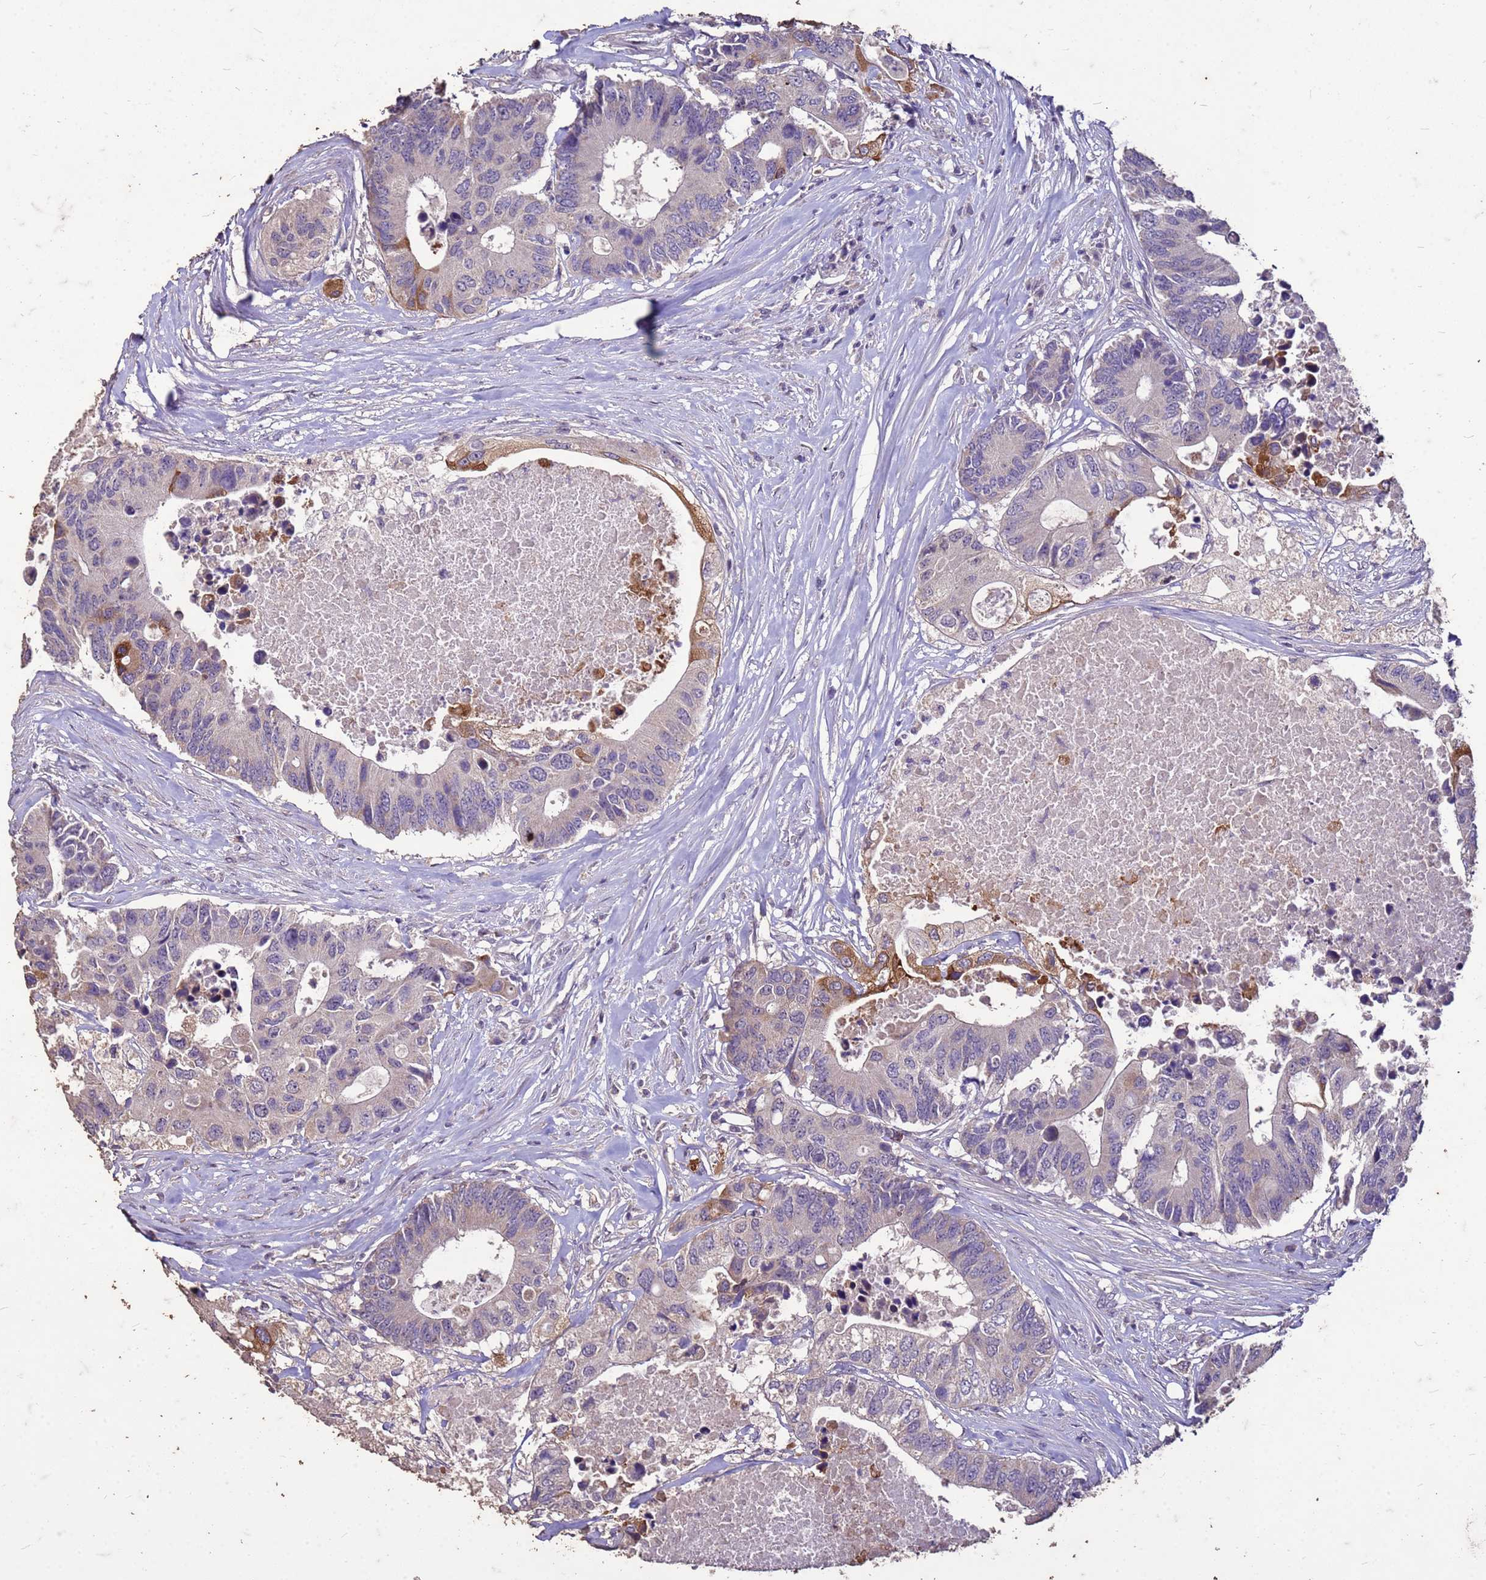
{"staining": {"intensity": "moderate", "quantity": "<25%", "location": "cytoplasmic/membranous"}, "tissue": "colorectal cancer", "cell_type": "Tumor cells", "image_type": "cancer", "snomed": [{"axis": "morphology", "description": "Adenocarcinoma, NOS"}, {"axis": "topography", "description": "Colon"}], "caption": "The micrograph displays immunohistochemical staining of colorectal cancer (adenocarcinoma). There is moderate cytoplasmic/membranous expression is identified in approximately <25% of tumor cells. Nuclei are stained in blue.", "gene": "FAM184B", "patient": {"sex": "male", "age": 71}}